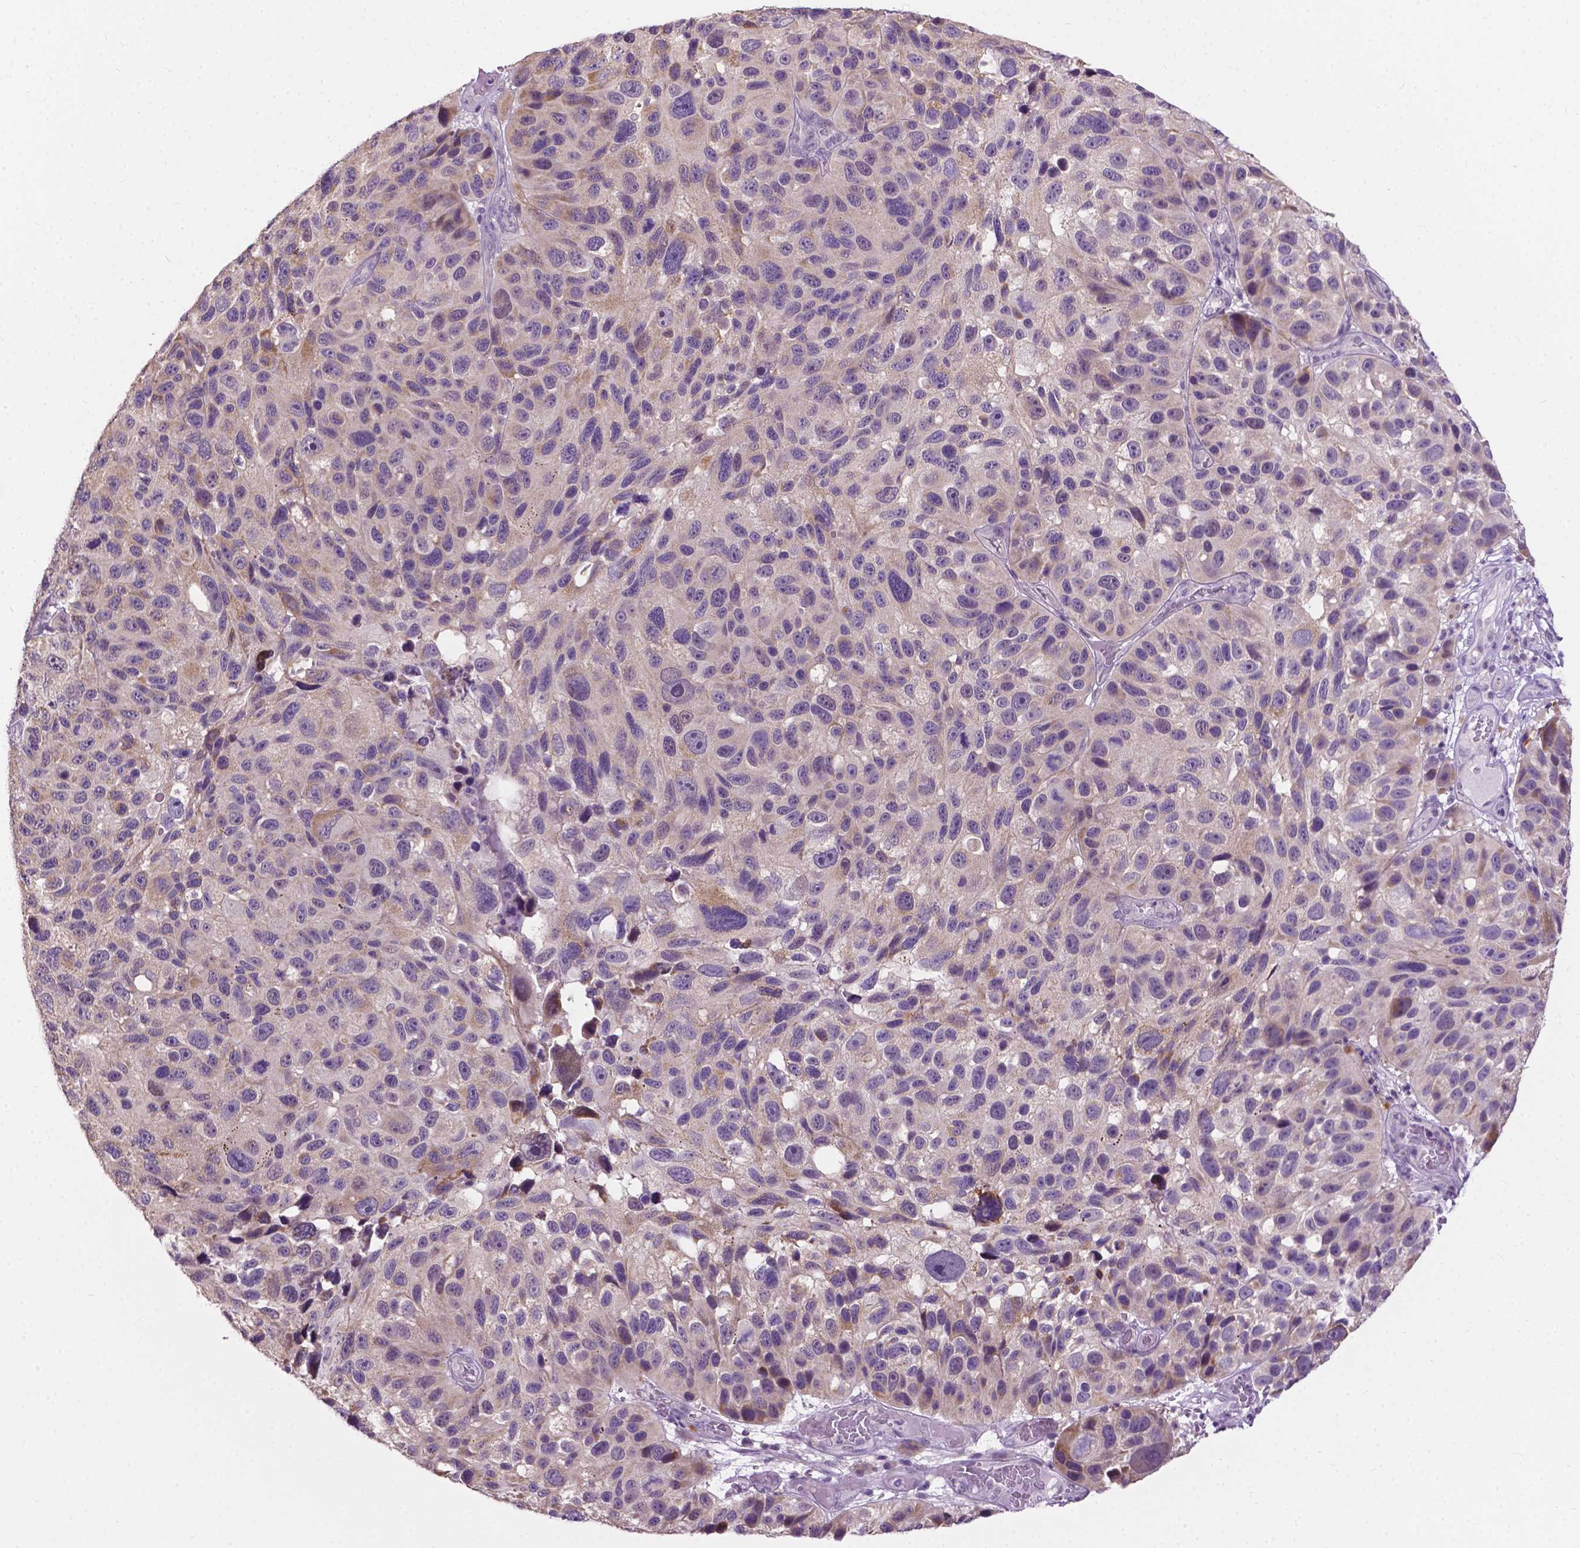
{"staining": {"intensity": "weak", "quantity": "<25%", "location": "cytoplasmic/membranous,nuclear"}, "tissue": "melanoma", "cell_type": "Tumor cells", "image_type": "cancer", "snomed": [{"axis": "morphology", "description": "Malignant melanoma, NOS"}, {"axis": "topography", "description": "Skin"}], "caption": "Histopathology image shows no significant protein positivity in tumor cells of melanoma.", "gene": "TTC9B", "patient": {"sex": "male", "age": 53}}